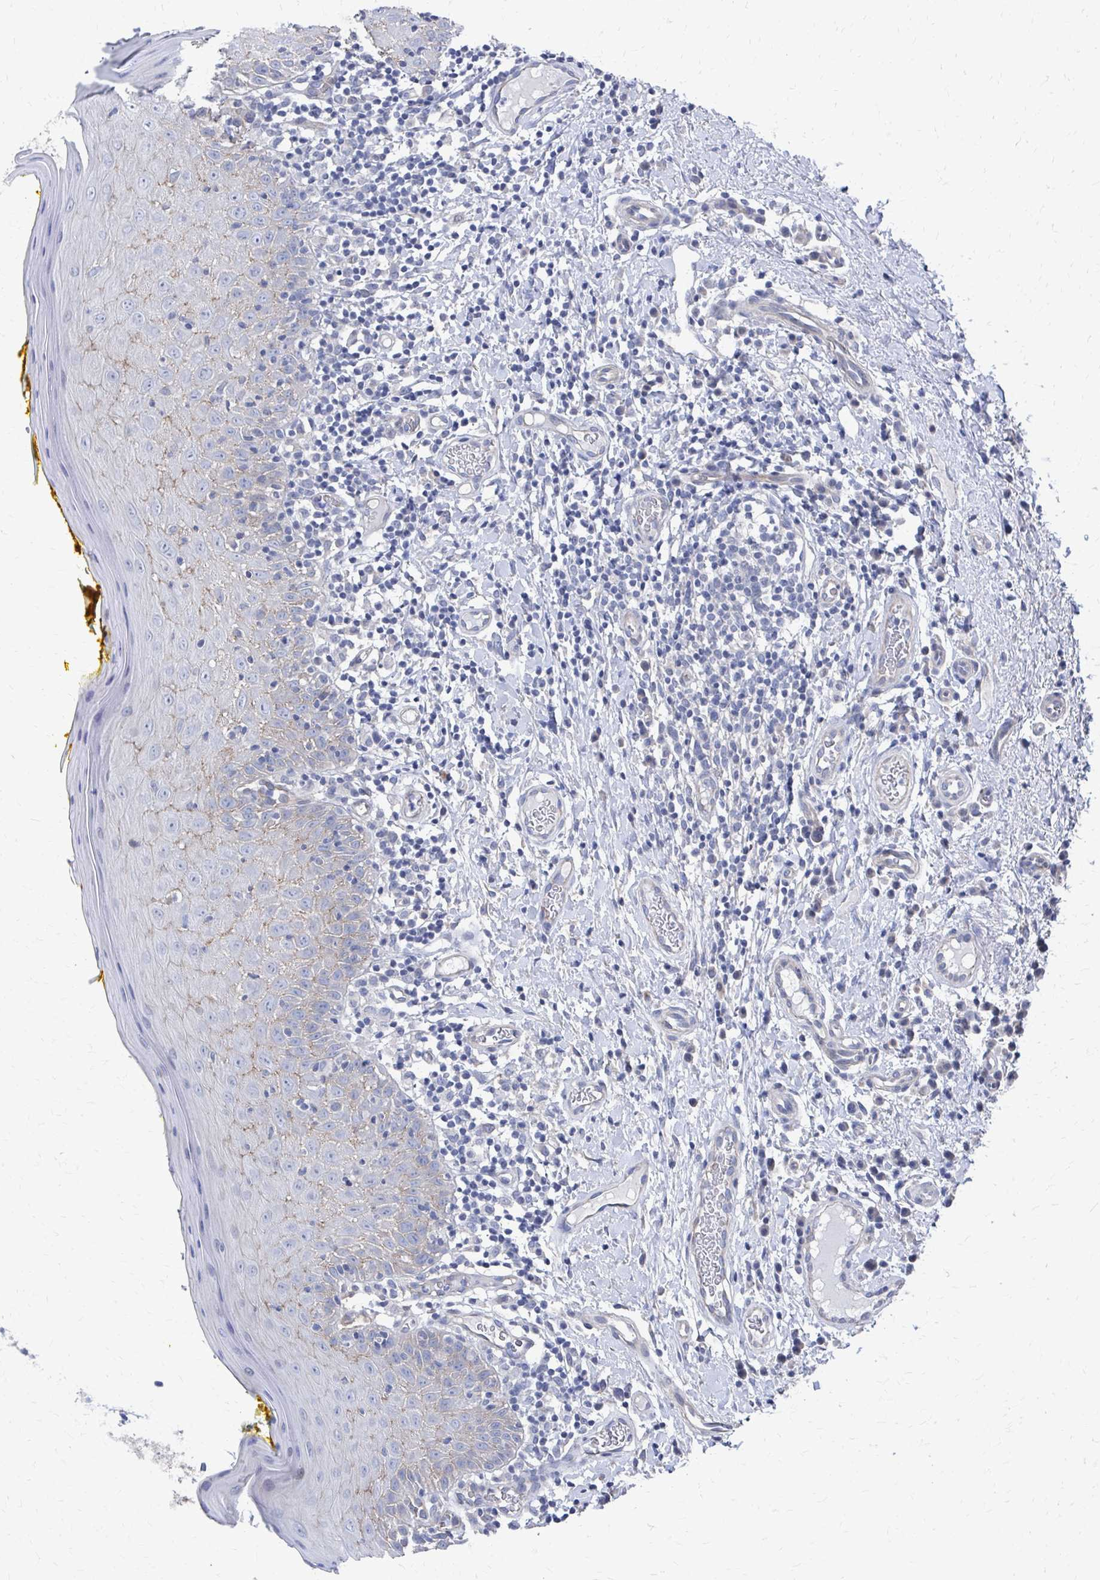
{"staining": {"intensity": "weak", "quantity": "<25%", "location": "cytoplasmic/membranous"}, "tissue": "oral mucosa", "cell_type": "Squamous epithelial cells", "image_type": "normal", "snomed": [{"axis": "morphology", "description": "Normal tissue, NOS"}, {"axis": "topography", "description": "Oral tissue"}, {"axis": "topography", "description": "Tounge, NOS"}], "caption": "The image shows no significant expression in squamous epithelial cells of oral mucosa.", "gene": "PLEKHG7", "patient": {"sex": "female", "age": 58}}